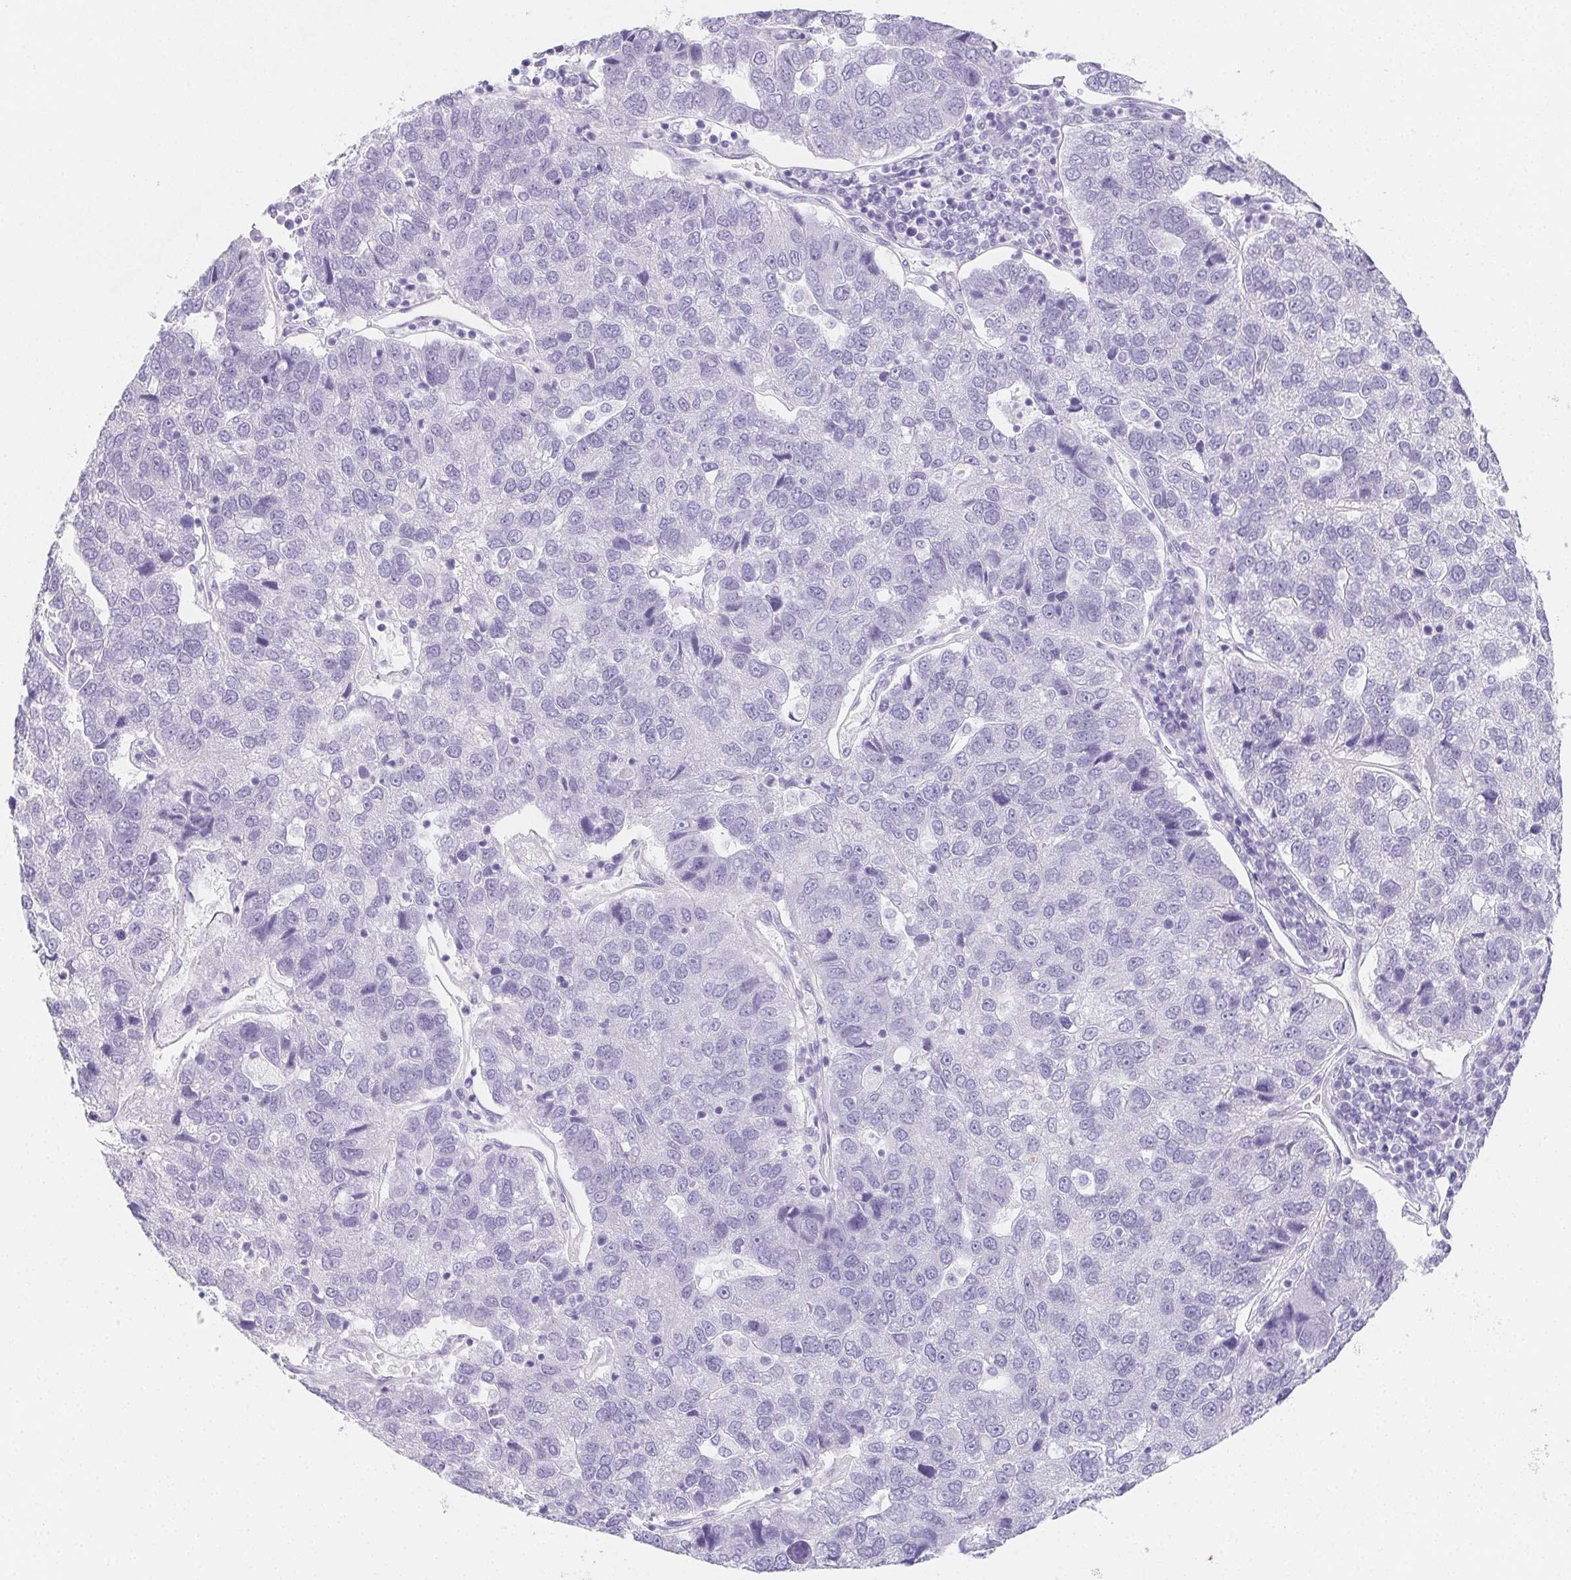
{"staining": {"intensity": "negative", "quantity": "none", "location": "none"}, "tissue": "pancreatic cancer", "cell_type": "Tumor cells", "image_type": "cancer", "snomed": [{"axis": "morphology", "description": "Adenocarcinoma, NOS"}, {"axis": "topography", "description": "Pancreas"}], "caption": "Human adenocarcinoma (pancreatic) stained for a protein using immunohistochemistry exhibits no staining in tumor cells.", "gene": "ZBBX", "patient": {"sex": "female", "age": 61}}